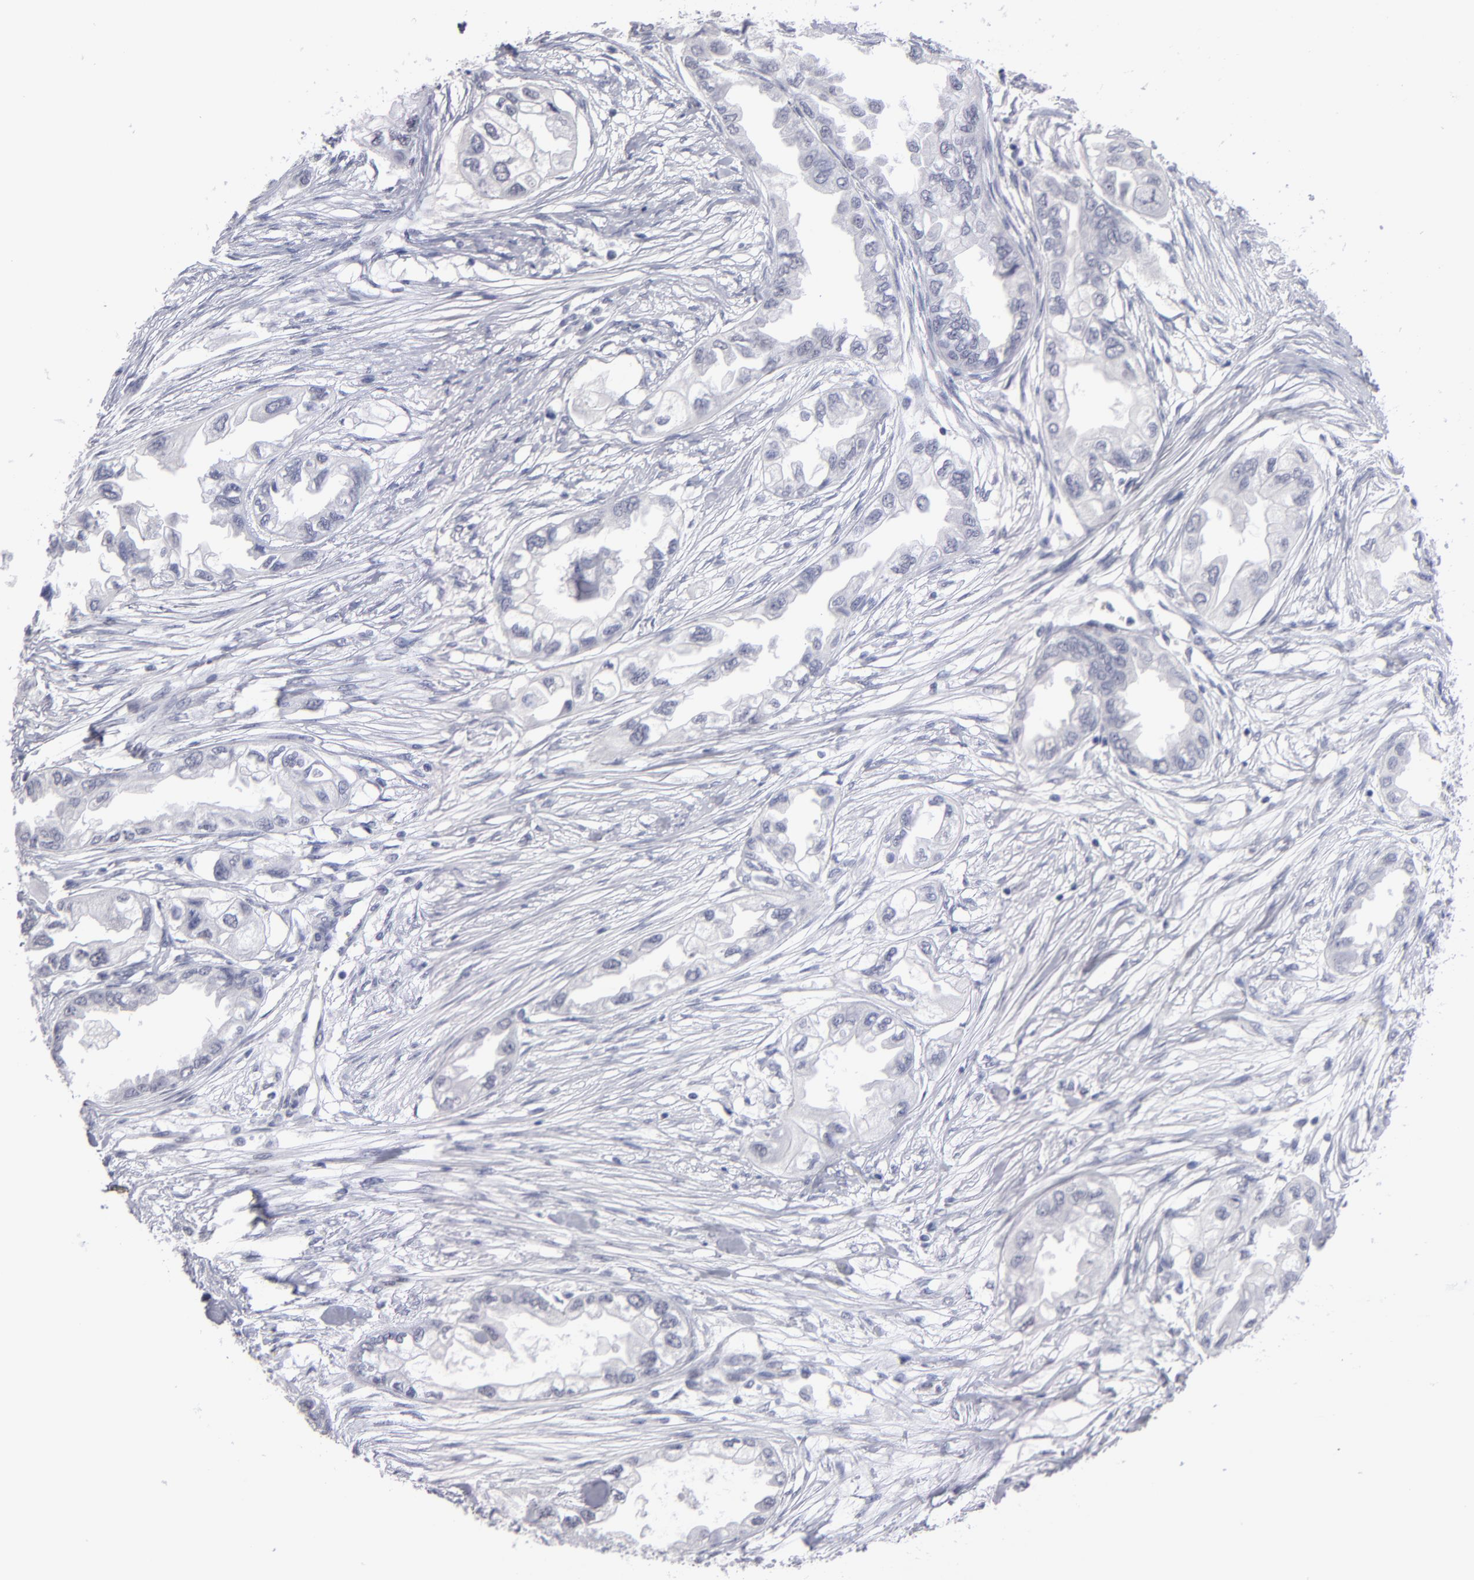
{"staining": {"intensity": "negative", "quantity": "none", "location": "none"}, "tissue": "endometrial cancer", "cell_type": "Tumor cells", "image_type": "cancer", "snomed": [{"axis": "morphology", "description": "Adenocarcinoma, NOS"}, {"axis": "topography", "description": "Endometrium"}], "caption": "High magnification brightfield microscopy of endometrial adenocarcinoma stained with DAB (3,3'-diaminobenzidine) (brown) and counterstained with hematoxylin (blue): tumor cells show no significant staining. The staining was performed using DAB to visualize the protein expression in brown, while the nuclei were stained in blue with hematoxylin (Magnification: 20x).", "gene": "TEX11", "patient": {"sex": "female", "age": 67}}